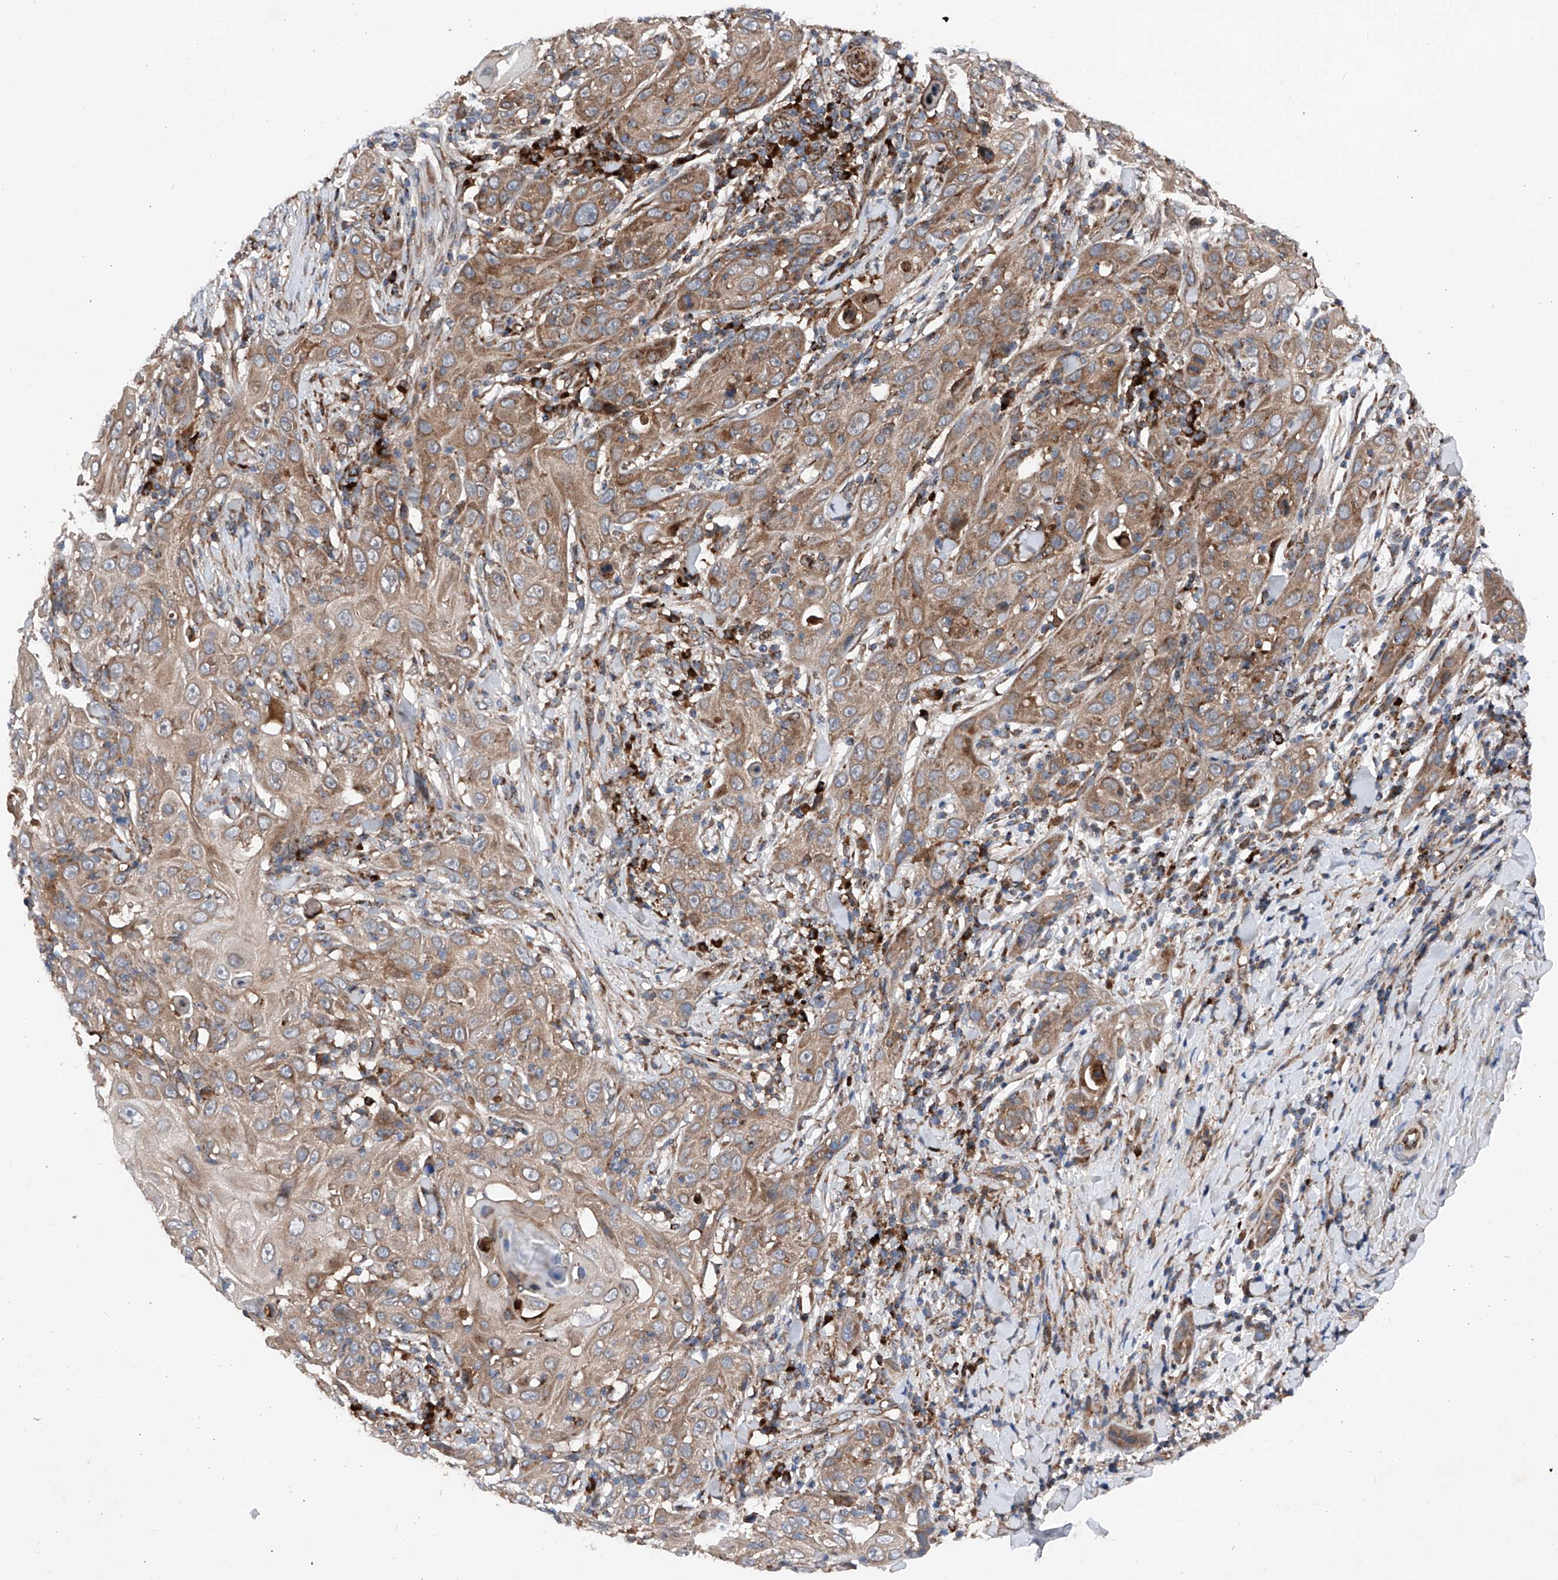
{"staining": {"intensity": "moderate", "quantity": ">75%", "location": "cytoplasmic/membranous"}, "tissue": "skin cancer", "cell_type": "Tumor cells", "image_type": "cancer", "snomed": [{"axis": "morphology", "description": "Squamous cell carcinoma, NOS"}, {"axis": "topography", "description": "Skin"}], "caption": "Human skin cancer stained for a protein (brown) exhibits moderate cytoplasmic/membranous positive positivity in approximately >75% of tumor cells.", "gene": "DAD1", "patient": {"sex": "female", "age": 88}}